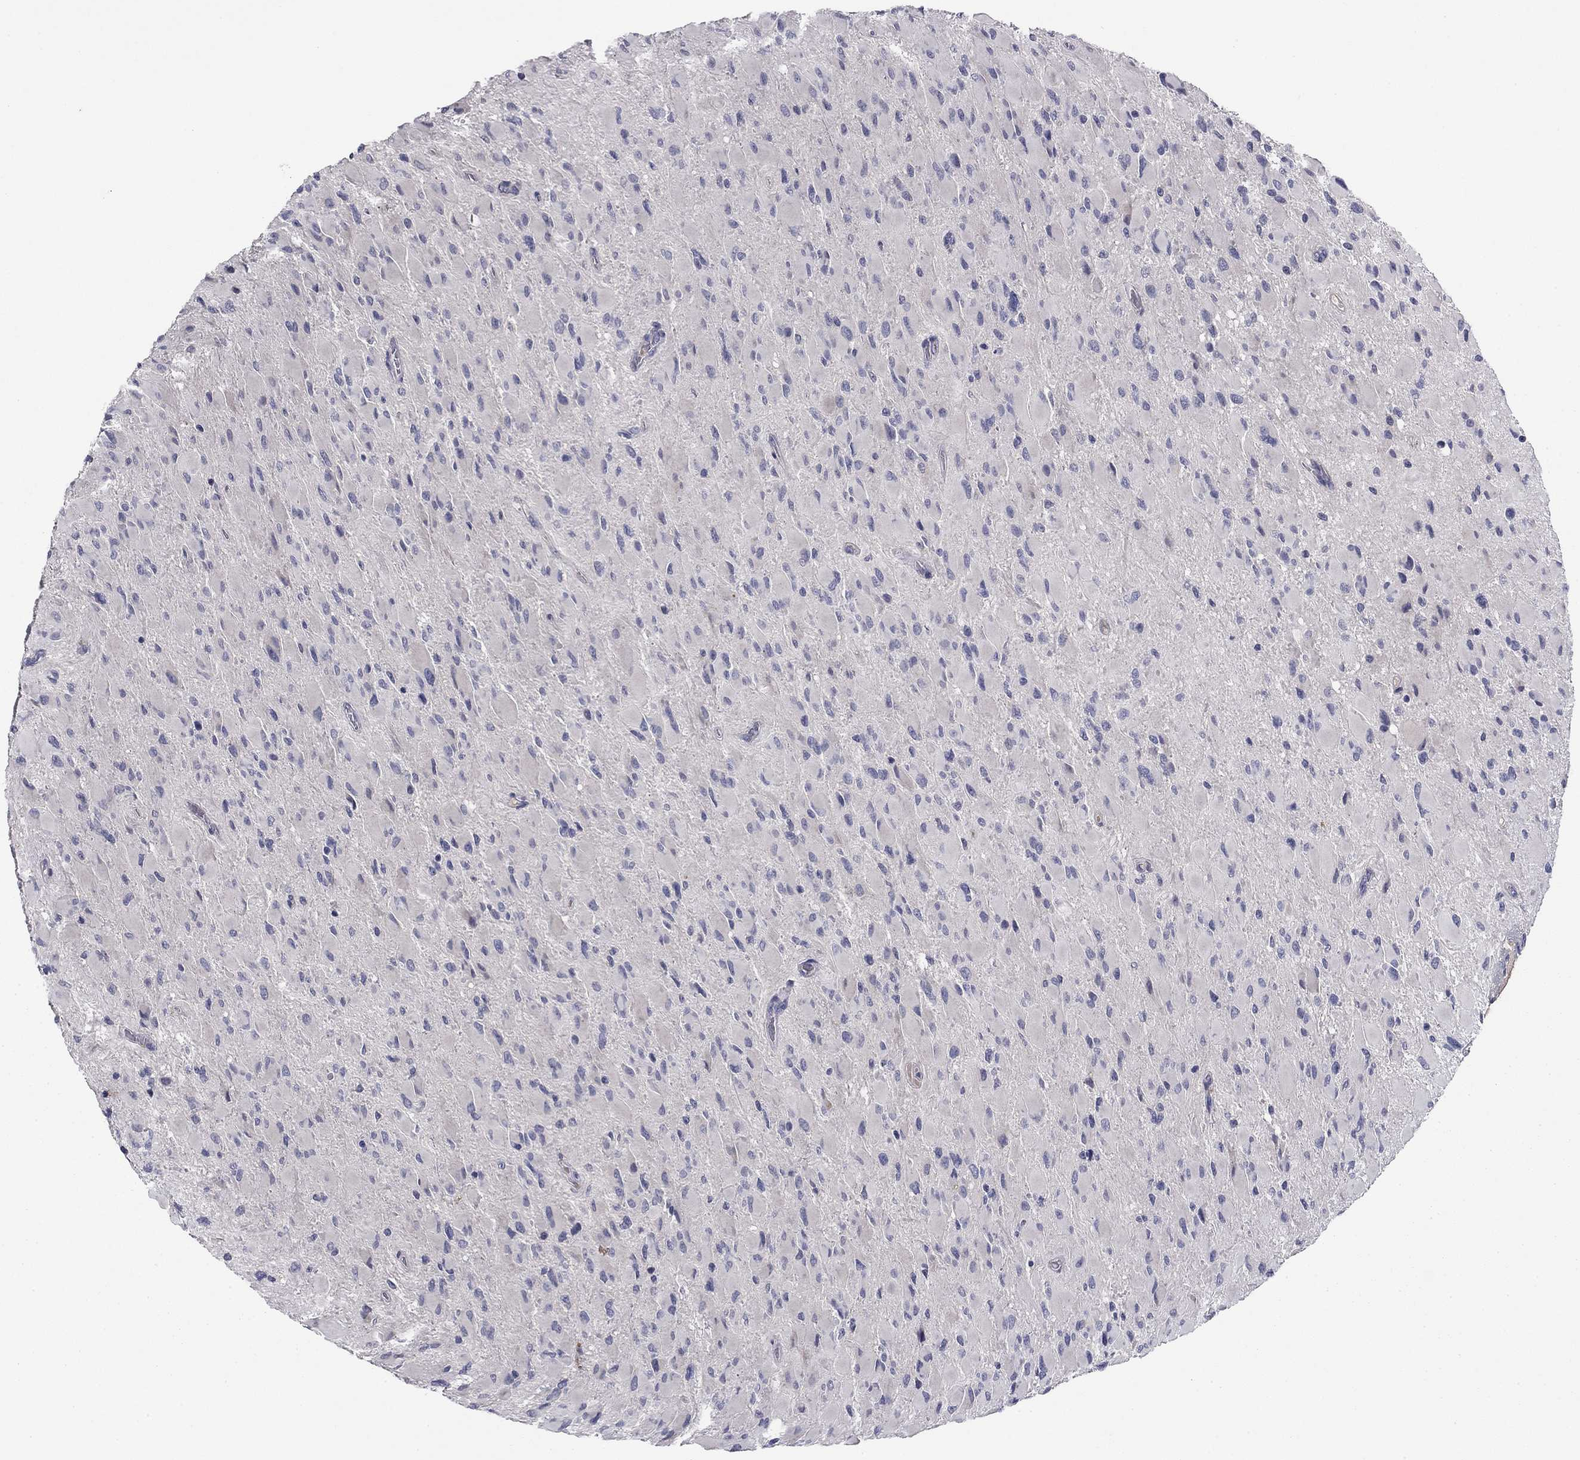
{"staining": {"intensity": "negative", "quantity": "none", "location": "none"}, "tissue": "glioma", "cell_type": "Tumor cells", "image_type": "cancer", "snomed": [{"axis": "morphology", "description": "Glioma, malignant, High grade"}, {"axis": "topography", "description": "Cerebral cortex"}], "caption": "High power microscopy photomicrograph of an immunohistochemistry micrograph of malignant glioma (high-grade), revealing no significant staining in tumor cells.", "gene": "COL2A1", "patient": {"sex": "female", "age": 36}}